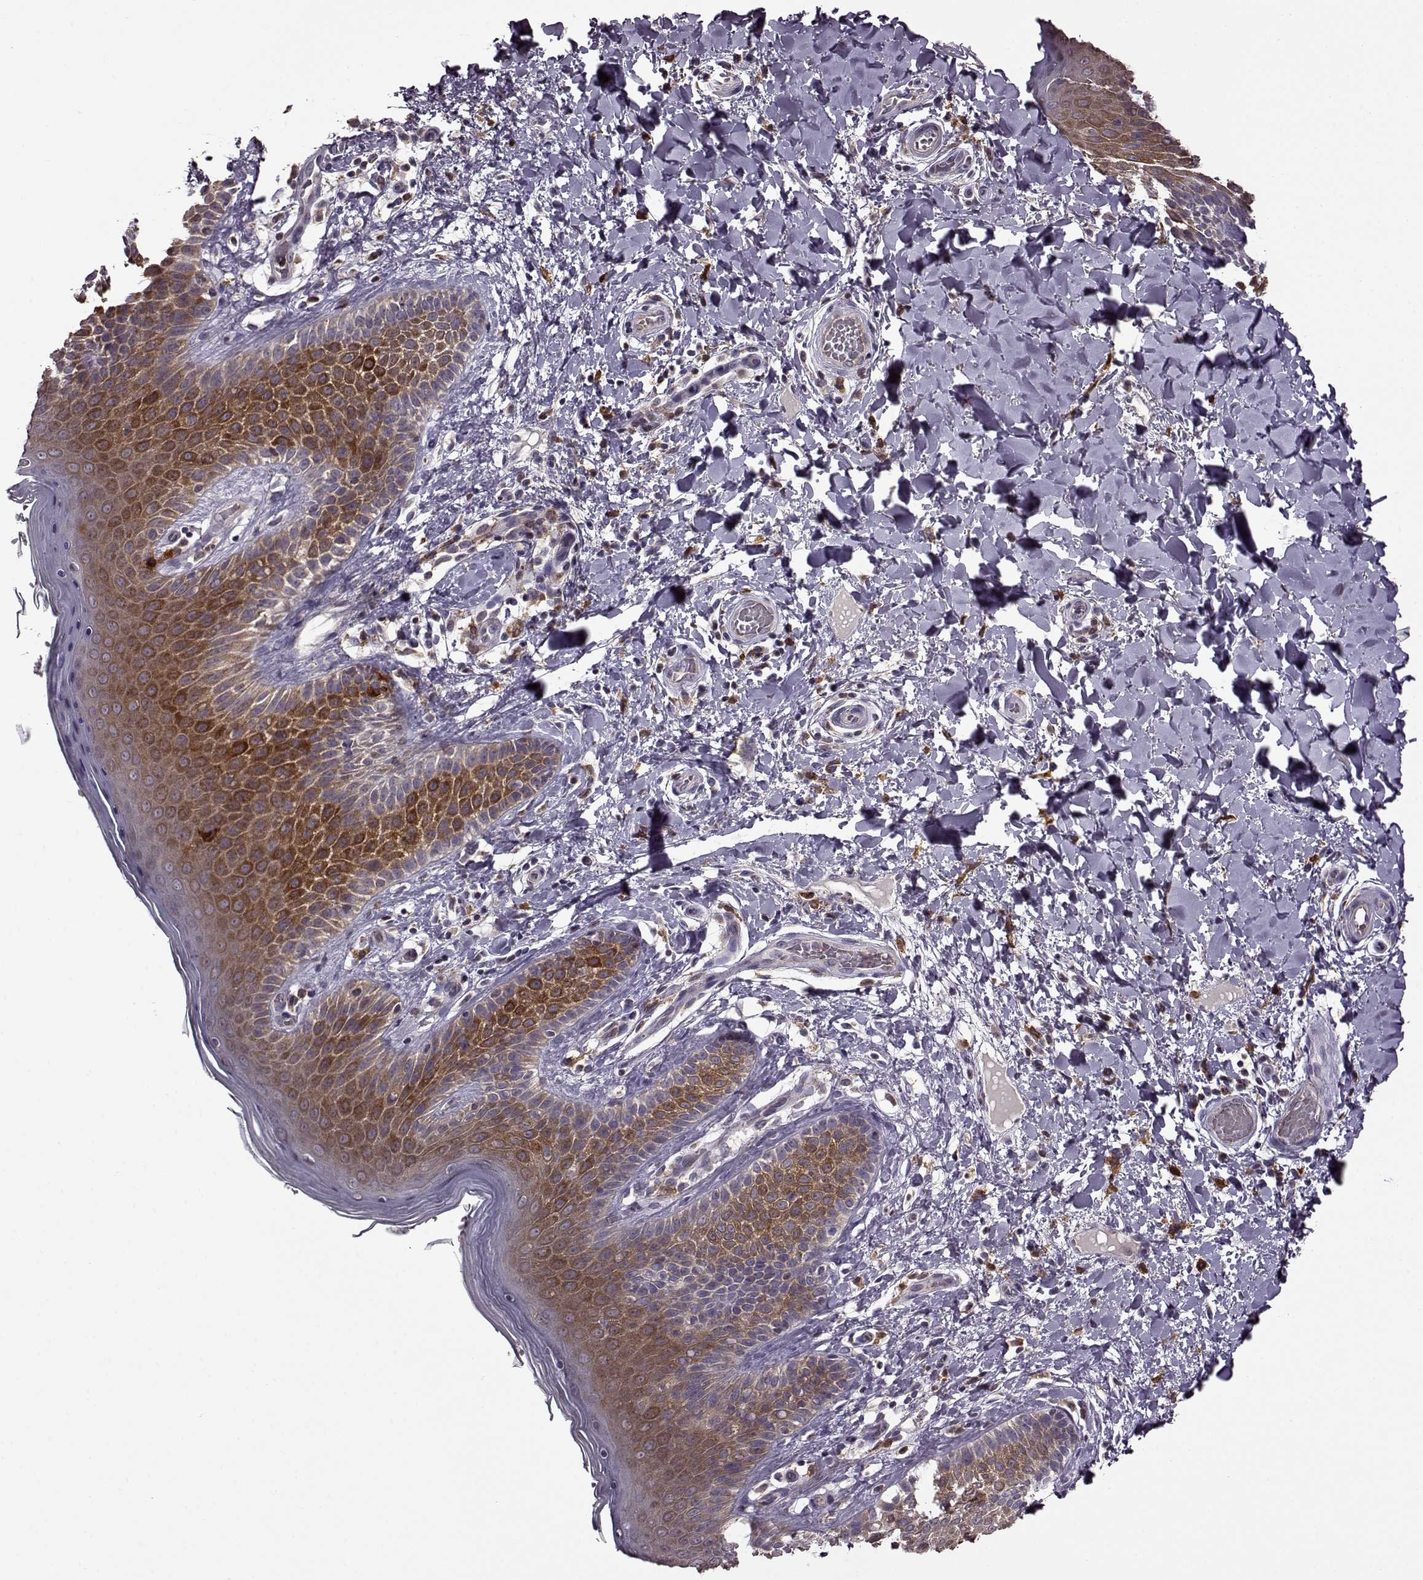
{"staining": {"intensity": "moderate", "quantity": ">75%", "location": "cytoplasmic/membranous"}, "tissue": "skin", "cell_type": "Epidermal cells", "image_type": "normal", "snomed": [{"axis": "morphology", "description": "Normal tissue, NOS"}, {"axis": "topography", "description": "Anal"}], "caption": "Protein staining exhibits moderate cytoplasmic/membranous expression in about >75% of epidermal cells in unremarkable skin. The protein of interest is stained brown, and the nuclei are stained in blue (DAB (3,3'-diaminobenzidine) IHC with brightfield microscopy, high magnification).", "gene": "MTSS1", "patient": {"sex": "male", "age": 36}}